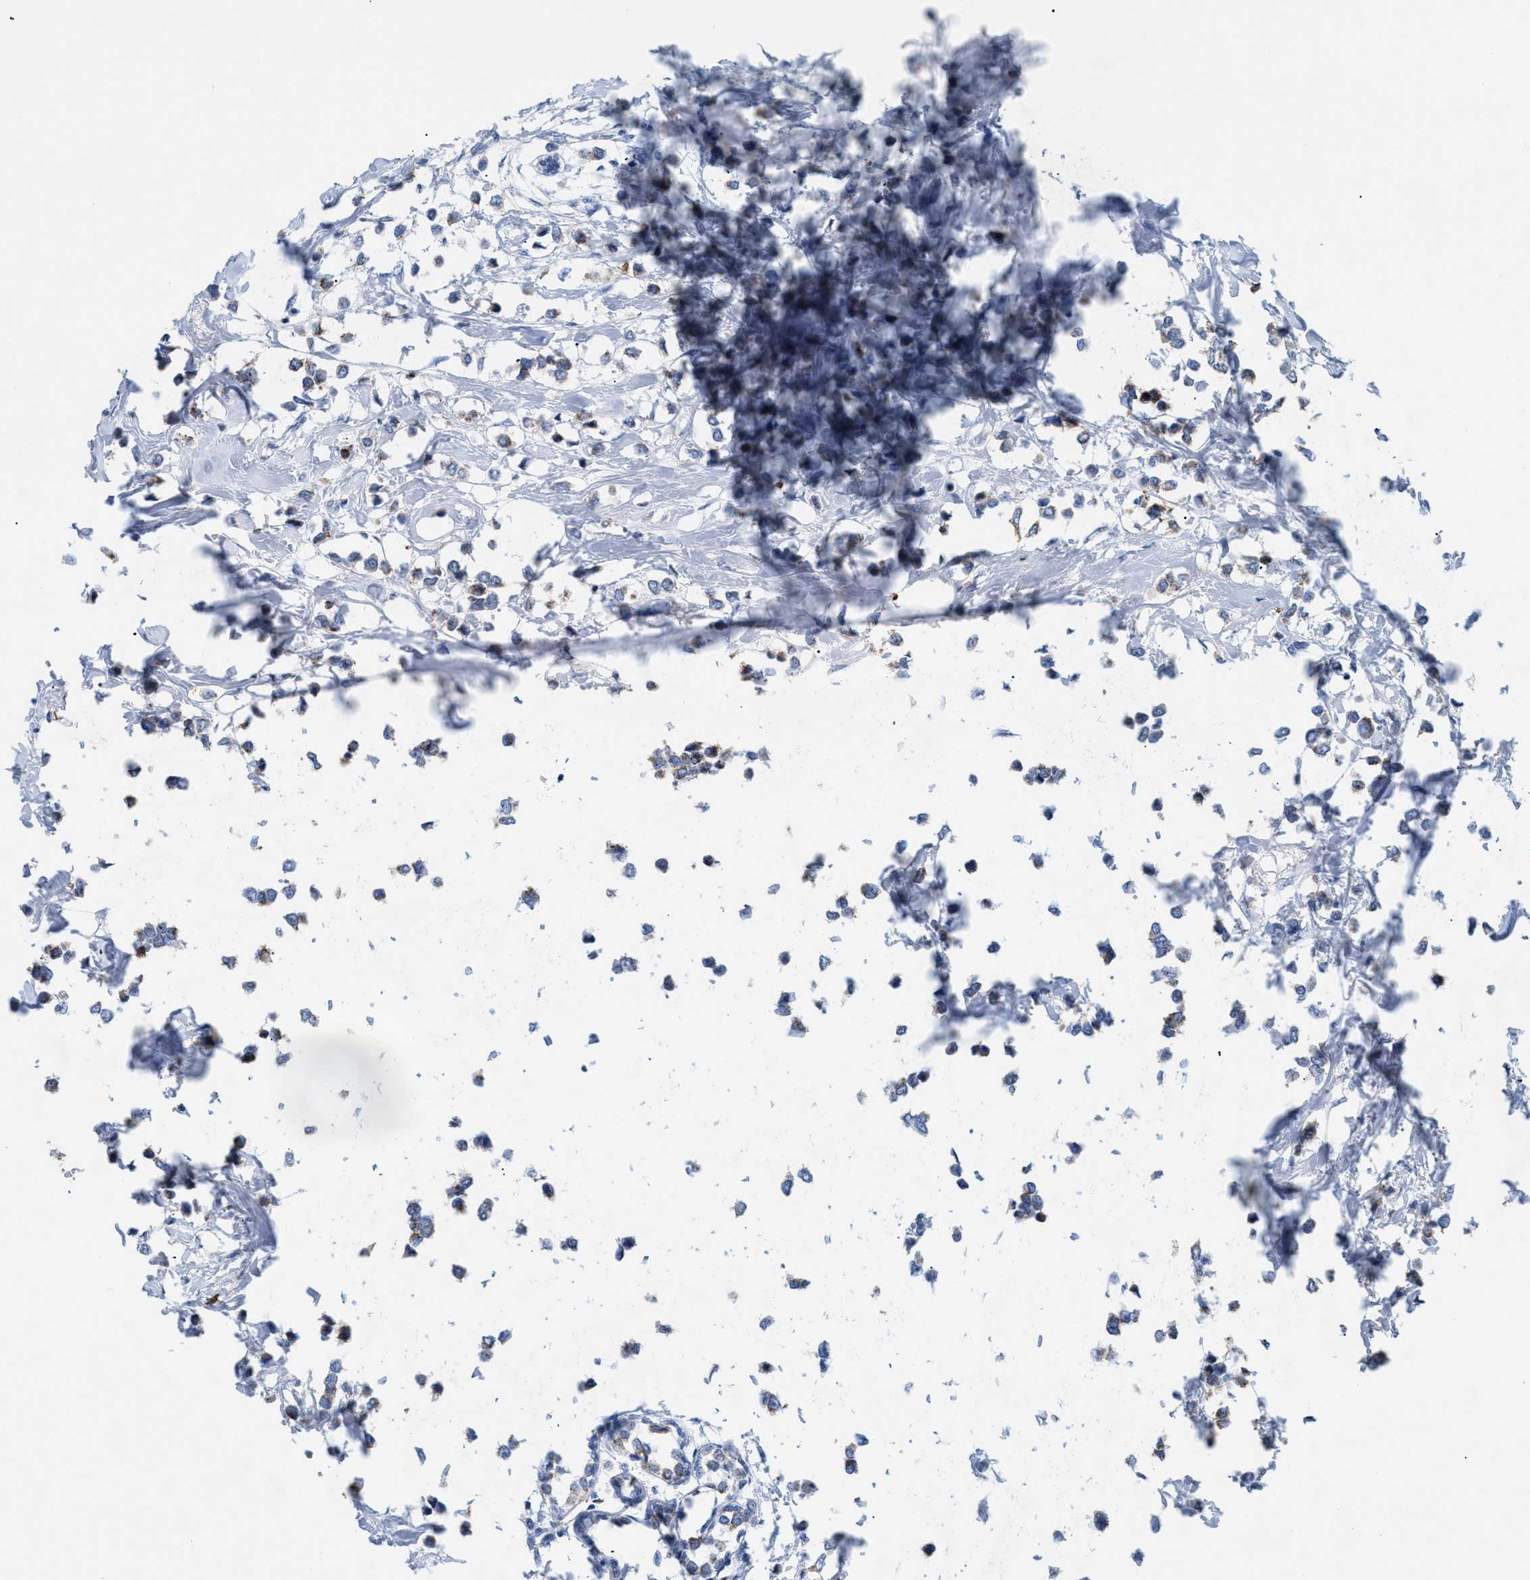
{"staining": {"intensity": "moderate", "quantity": "<25%", "location": "cytoplasmic/membranous"}, "tissue": "breast cancer", "cell_type": "Tumor cells", "image_type": "cancer", "snomed": [{"axis": "morphology", "description": "Lobular carcinoma"}, {"axis": "topography", "description": "Breast"}], "caption": "Protein expression by IHC exhibits moderate cytoplasmic/membranous staining in approximately <25% of tumor cells in breast cancer (lobular carcinoma).", "gene": "DRAM2", "patient": {"sex": "female", "age": 51}}